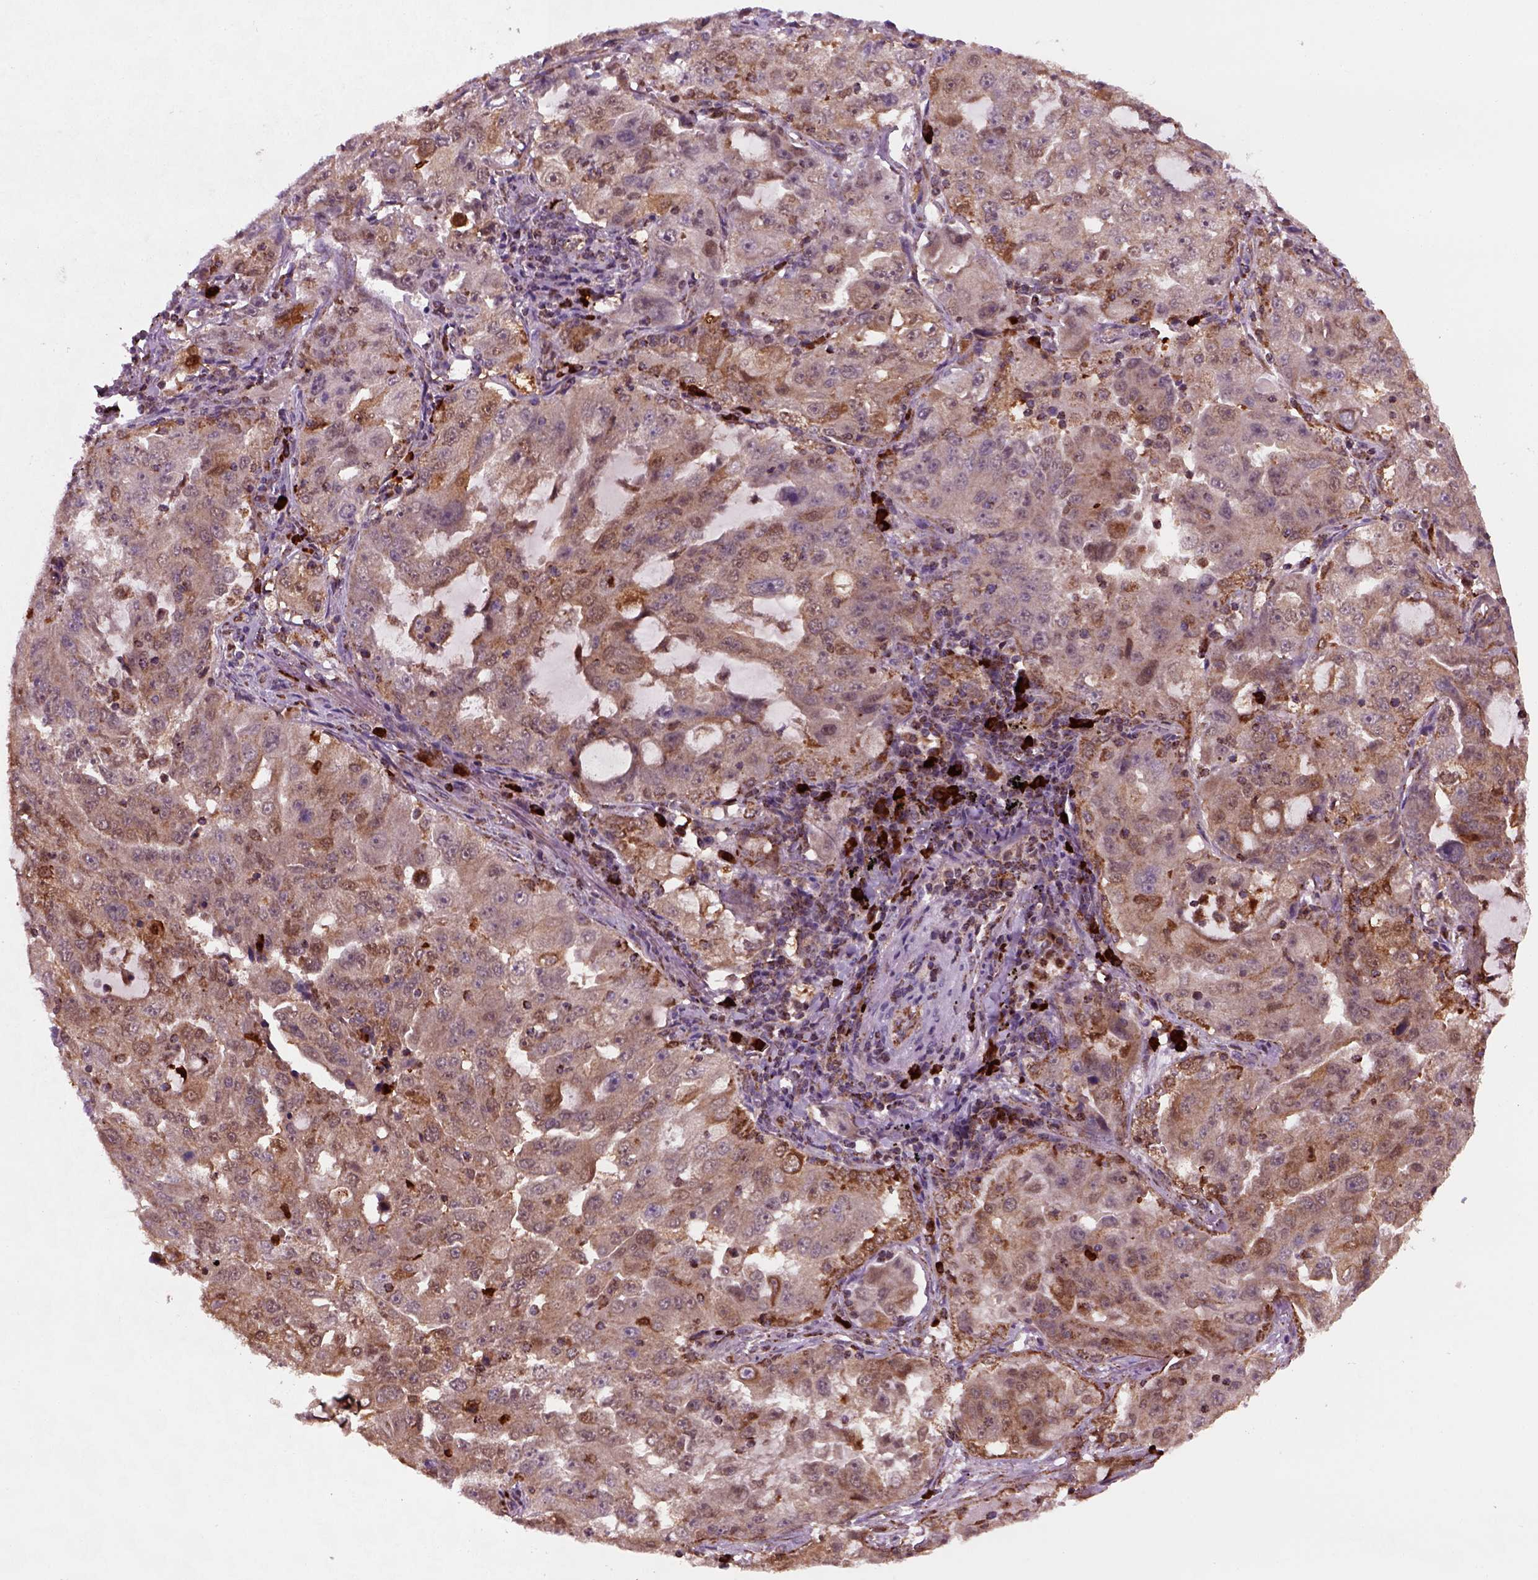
{"staining": {"intensity": "moderate", "quantity": ">75%", "location": "cytoplasmic/membranous"}, "tissue": "lung cancer", "cell_type": "Tumor cells", "image_type": "cancer", "snomed": [{"axis": "morphology", "description": "Adenocarcinoma, NOS"}, {"axis": "topography", "description": "Lung"}], "caption": "This histopathology image reveals immunohistochemistry (IHC) staining of human lung cancer (adenocarcinoma), with medium moderate cytoplasmic/membranous positivity in about >75% of tumor cells.", "gene": "NUDT16L1", "patient": {"sex": "female", "age": 61}}